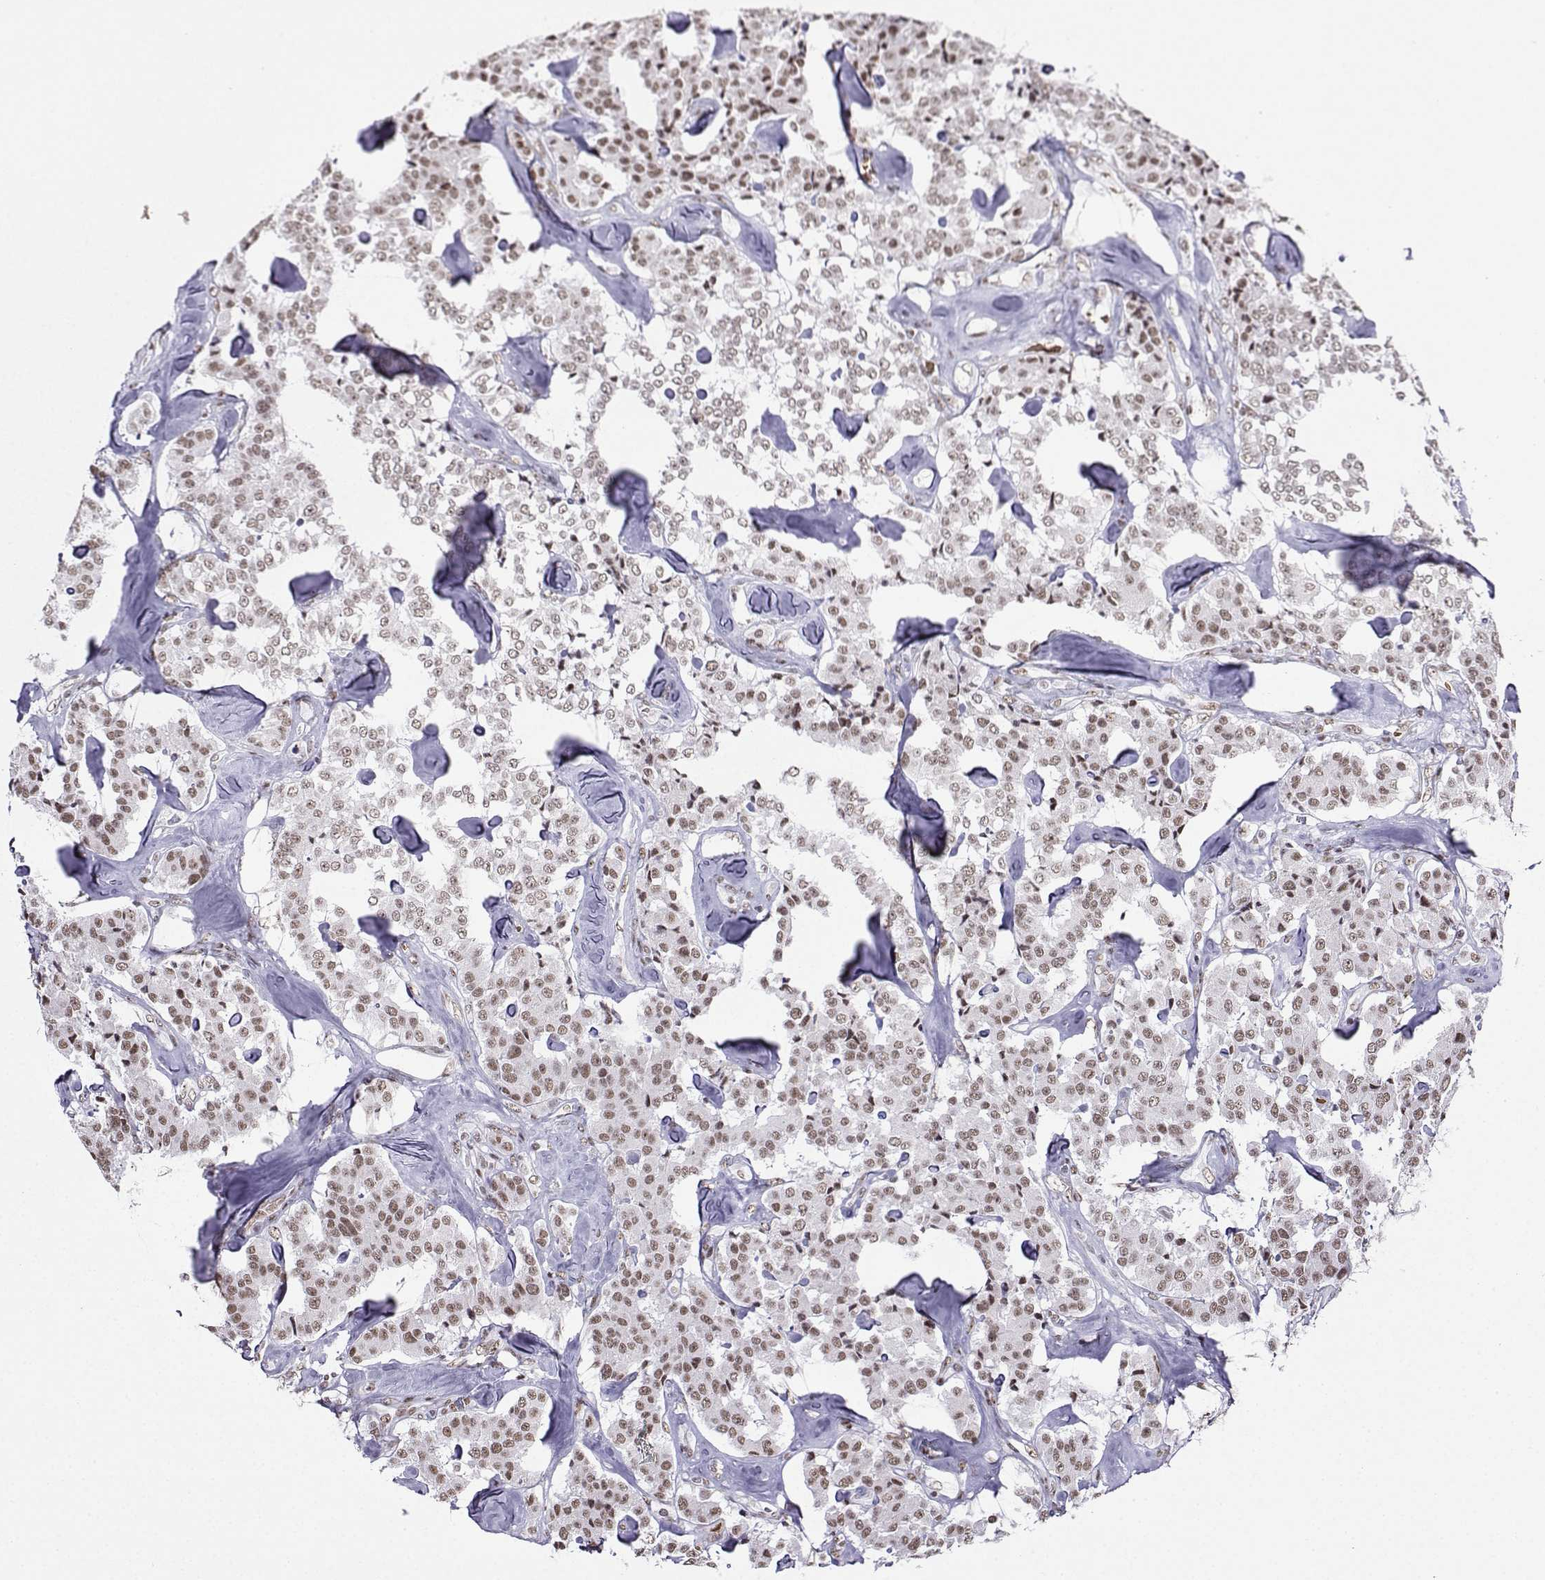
{"staining": {"intensity": "weak", "quantity": ">75%", "location": "nuclear"}, "tissue": "carcinoid", "cell_type": "Tumor cells", "image_type": "cancer", "snomed": [{"axis": "morphology", "description": "Carcinoid, malignant, NOS"}, {"axis": "topography", "description": "Pancreas"}], "caption": "This photomicrograph demonstrates immunohistochemistry (IHC) staining of human carcinoid (malignant), with low weak nuclear expression in about >75% of tumor cells.", "gene": "CCNK", "patient": {"sex": "male", "age": 41}}